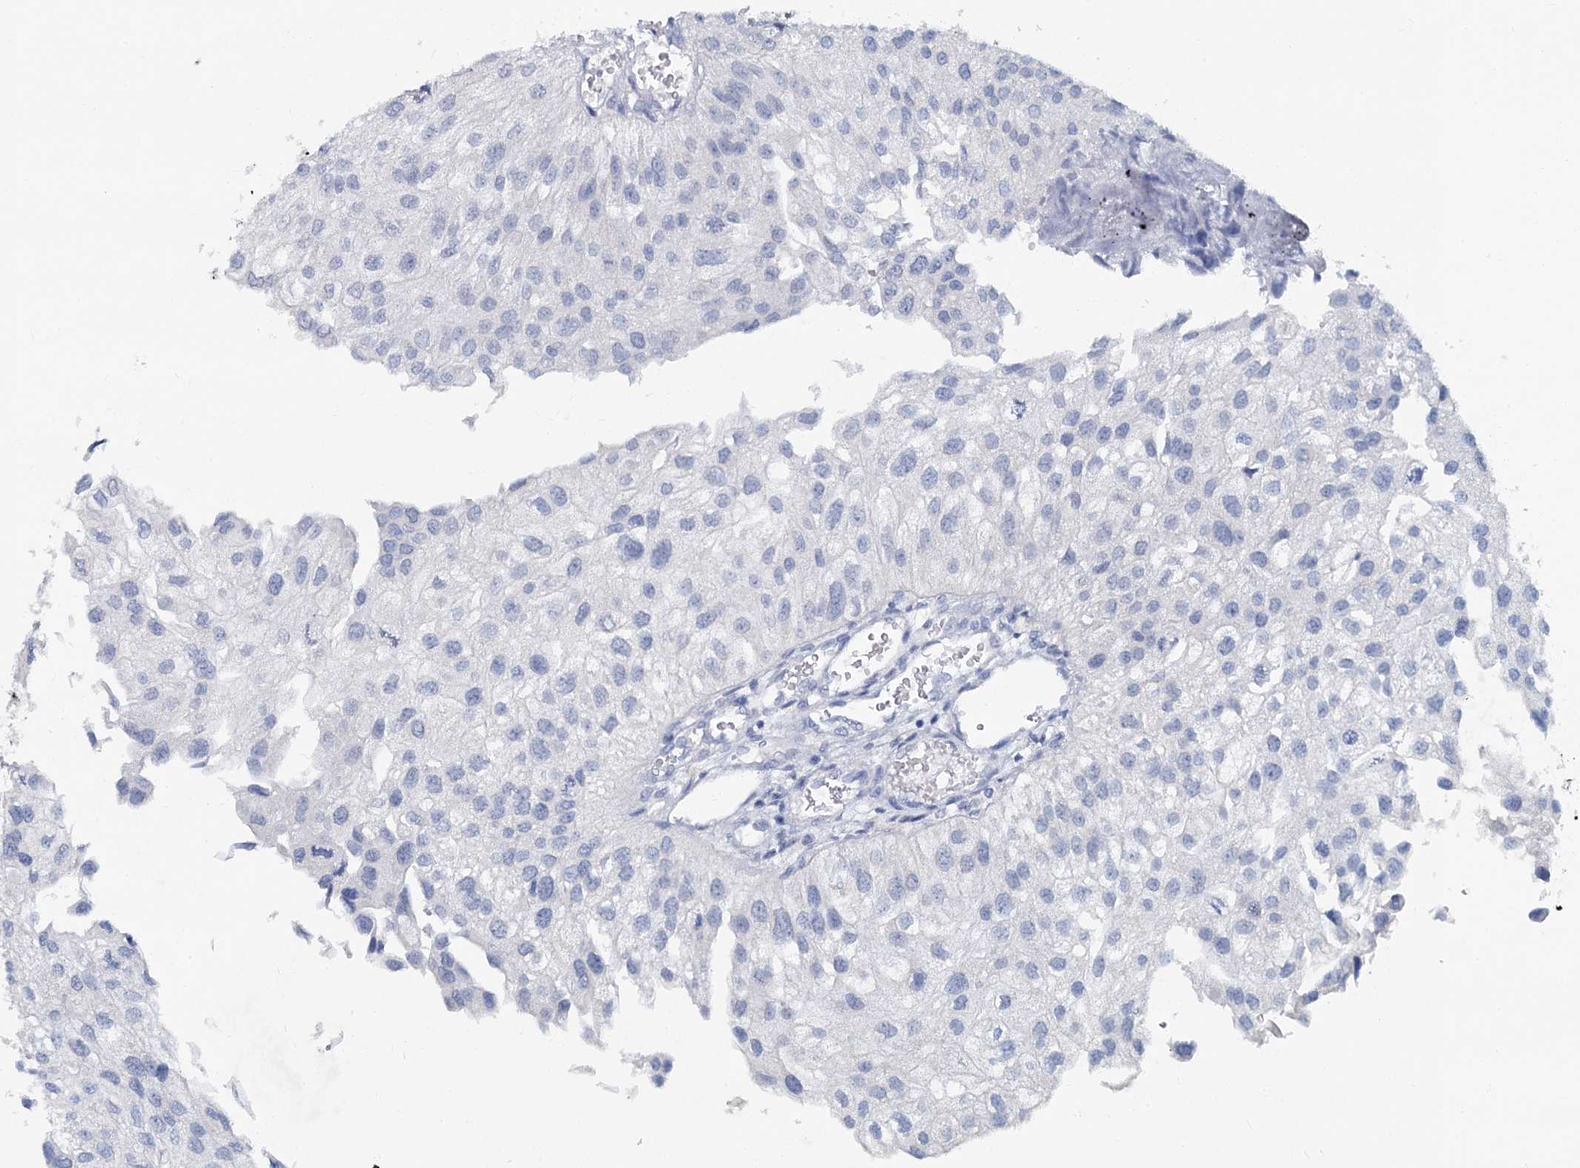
{"staining": {"intensity": "negative", "quantity": "none", "location": "none"}, "tissue": "urothelial cancer", "cell_type": "Tumor cells", "image_type": "cancer", "snomed": [{"axis": "morphology", "description": "Urothelial carcinoma, Low grade"}, {"axis": "topography", "description": "Urinary bladder"}], "caption": "DAB (3,3'-diaminobenzidine) immunohistochemical staining of urothelial cancer demonstrates no significant staining in tumor cells.", "gene": "CHGA", "patient": {"sex": "female", "age": 89}}